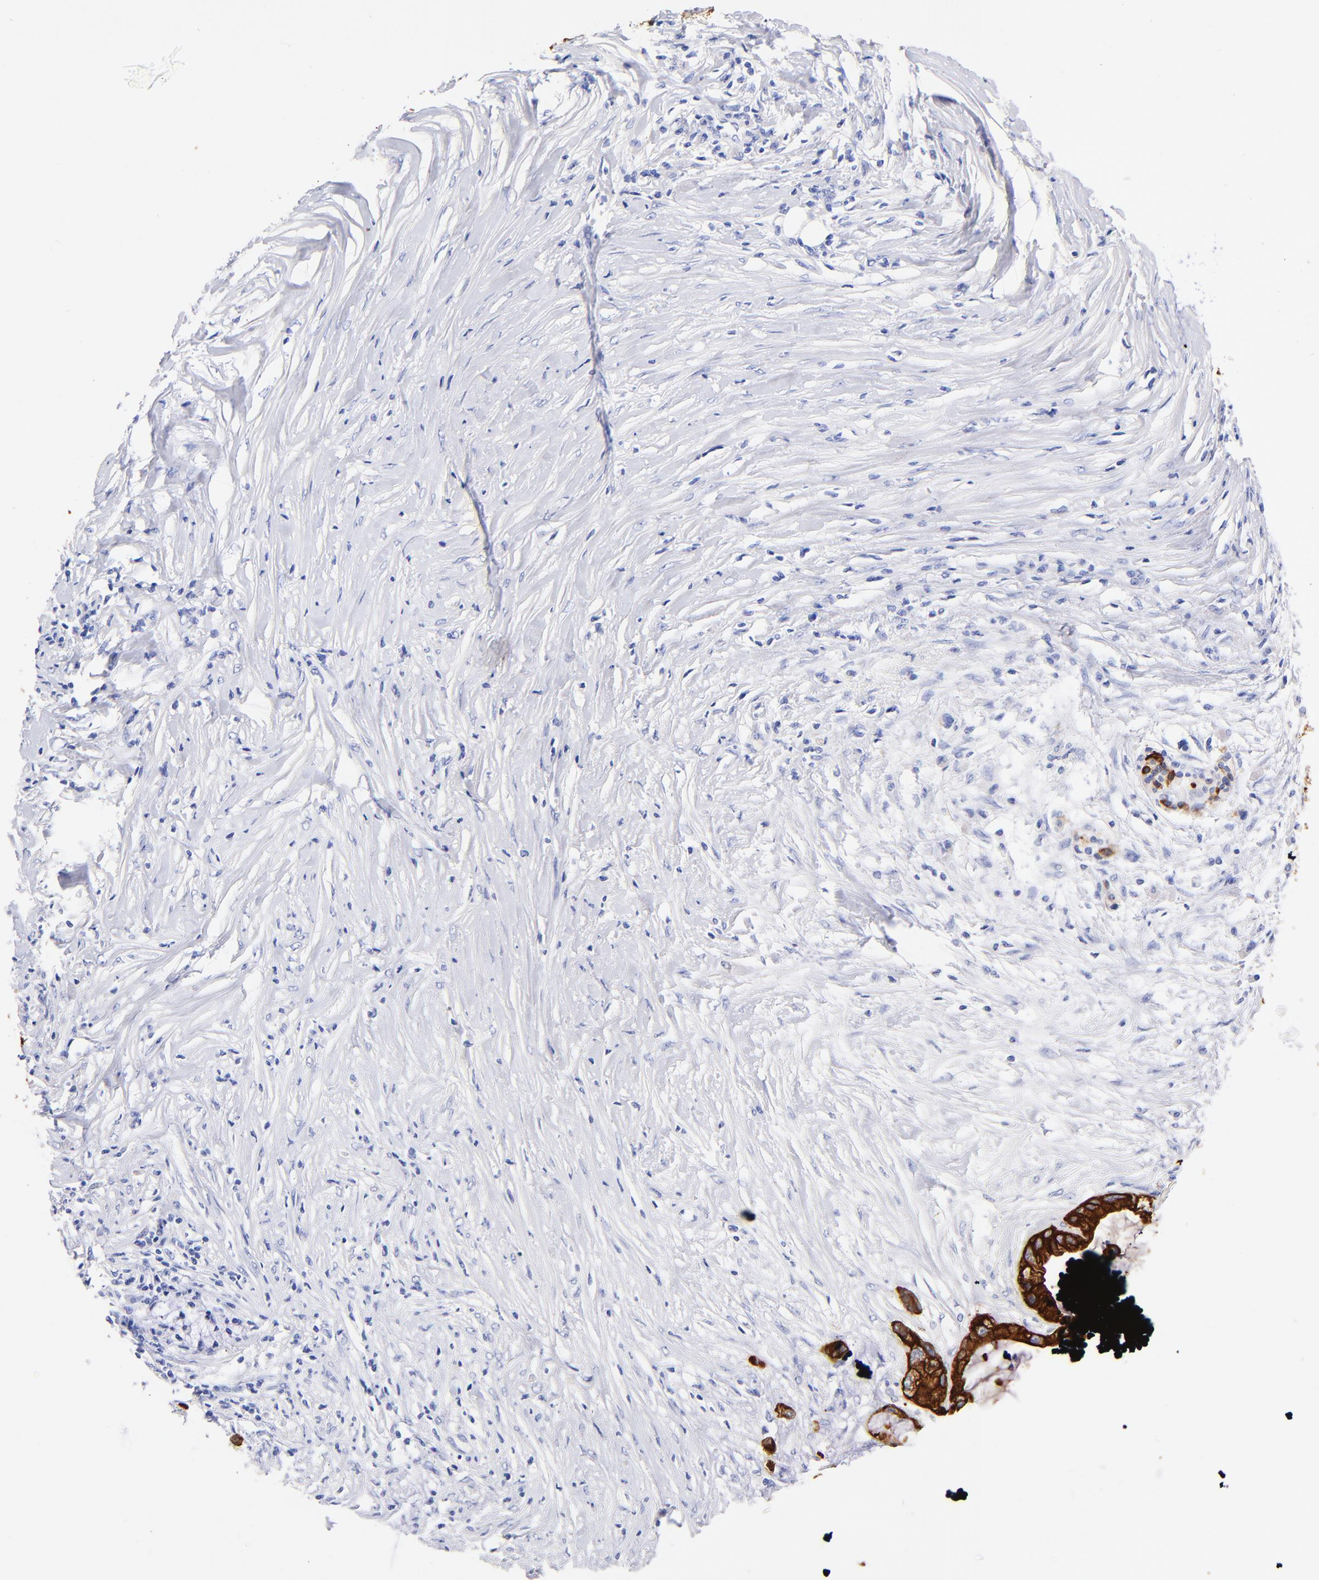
{"staining": {"intensity": "strong", "quantity": ">75%", "location": "cytoplasmic/membranous"}, "tissue": "pancreatic cancer", "cell_type": "Tumor cells", "image_type": "cancer", "snomed": [{"axis": "morphology", "description": "Adenocarcinoma, NOS"}, {"axis": "topography", "description": "Pancreas"}], "caption": "Human pancreatic cancer (adenocarcinoma) stained with a protein marker demonstrates strong staining in tumor cells.", "gene": "KRT19", "patient": {"sex": "female", "age": 59}}